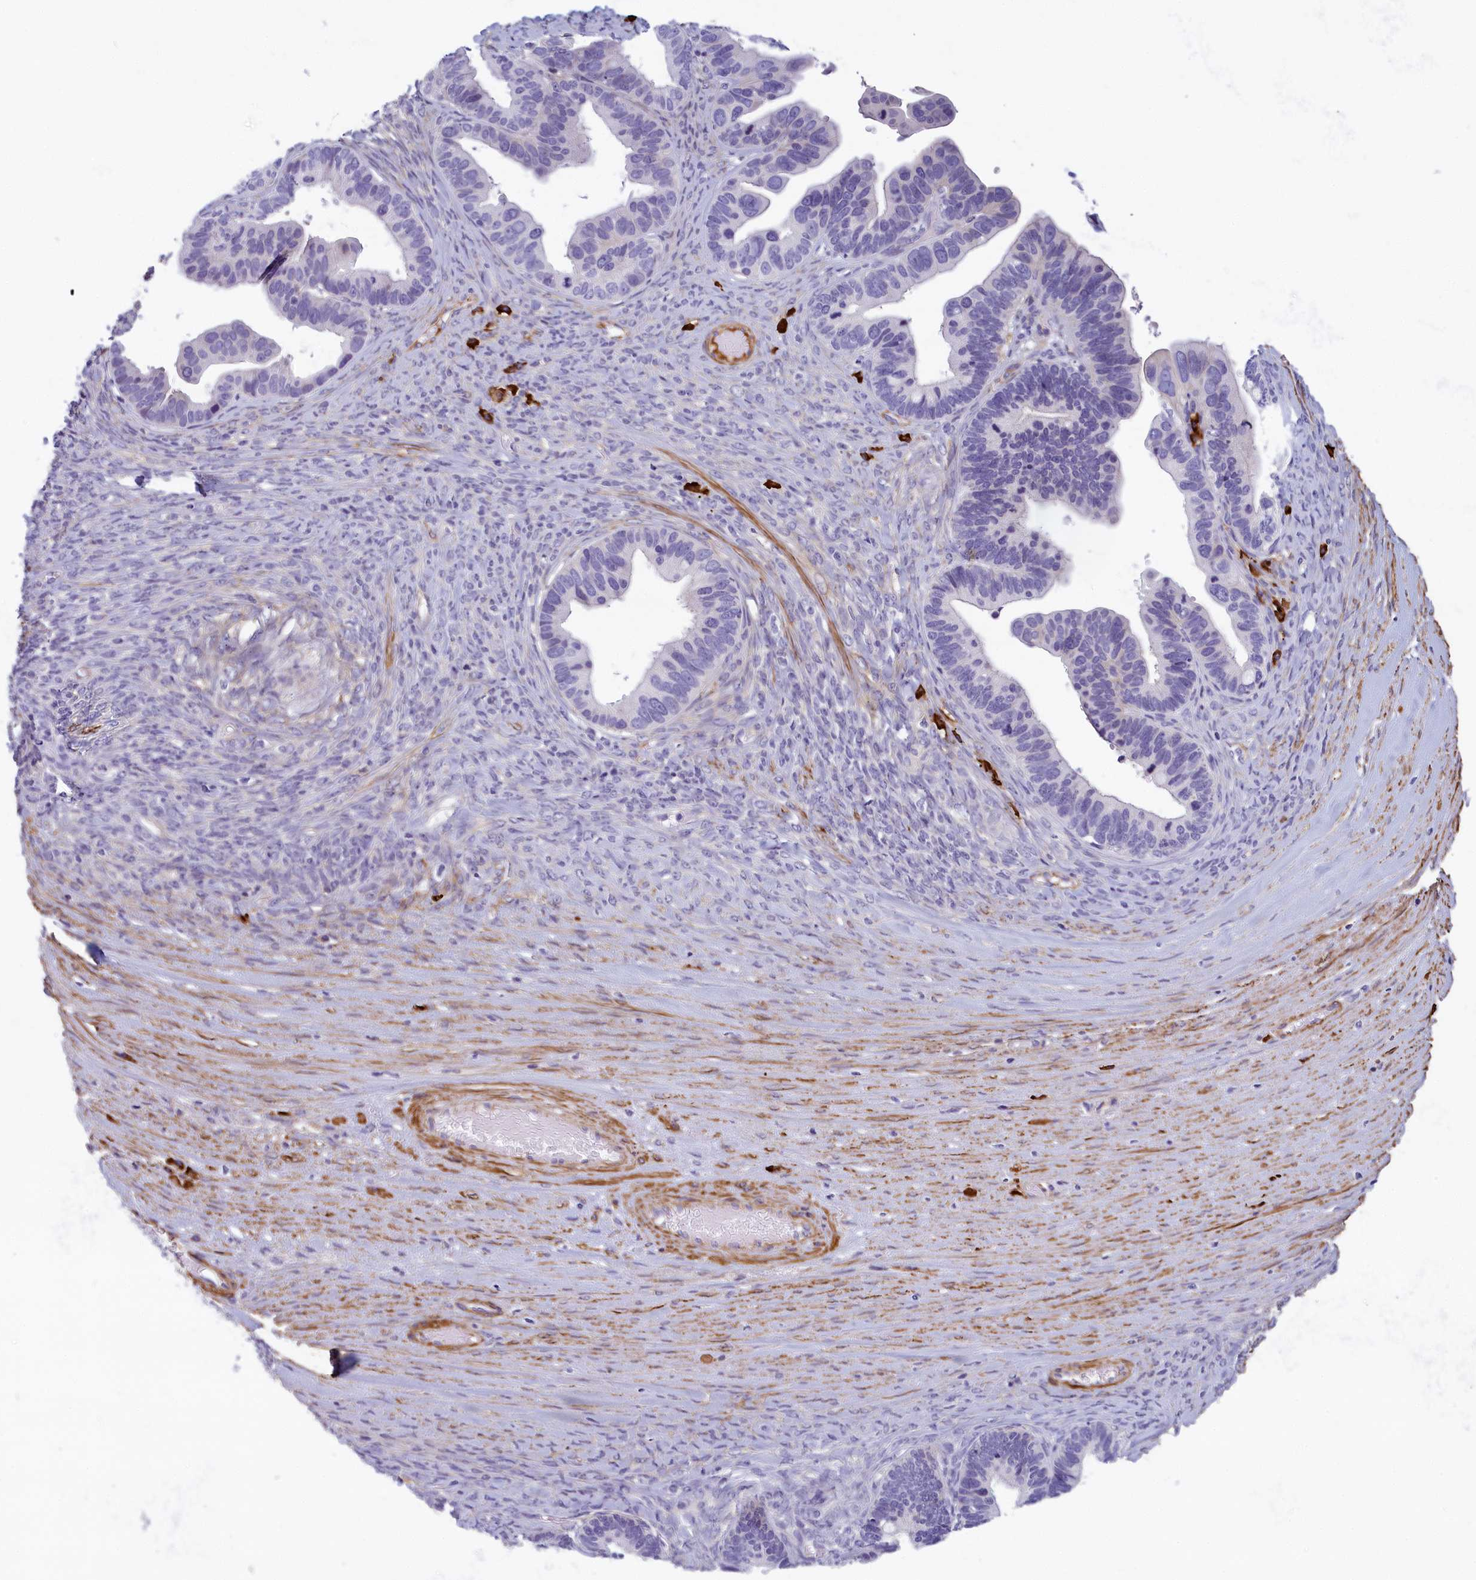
{"staining": {"intensity": "negative", "quantity": "none", "location": "none"}, "tissue": "ovarian cancer", "cell_type": "Tumor cells", "image_type": "cancer", "snomed": [{"axis": "morphology", "description": "Cystadenocarcinoma, serous, NOS"}, {"axis": "topography", "description": "Ovary"}], "caption": "Immunohistochemistry (IHC) histopathology image of serous cystadenocarcinoma (ovarian) stained for a protein (brown), which exhibits no expression in tumor cells.", "gene": "BCL2L13", "patient": {"sex": "female", "age": 56}}